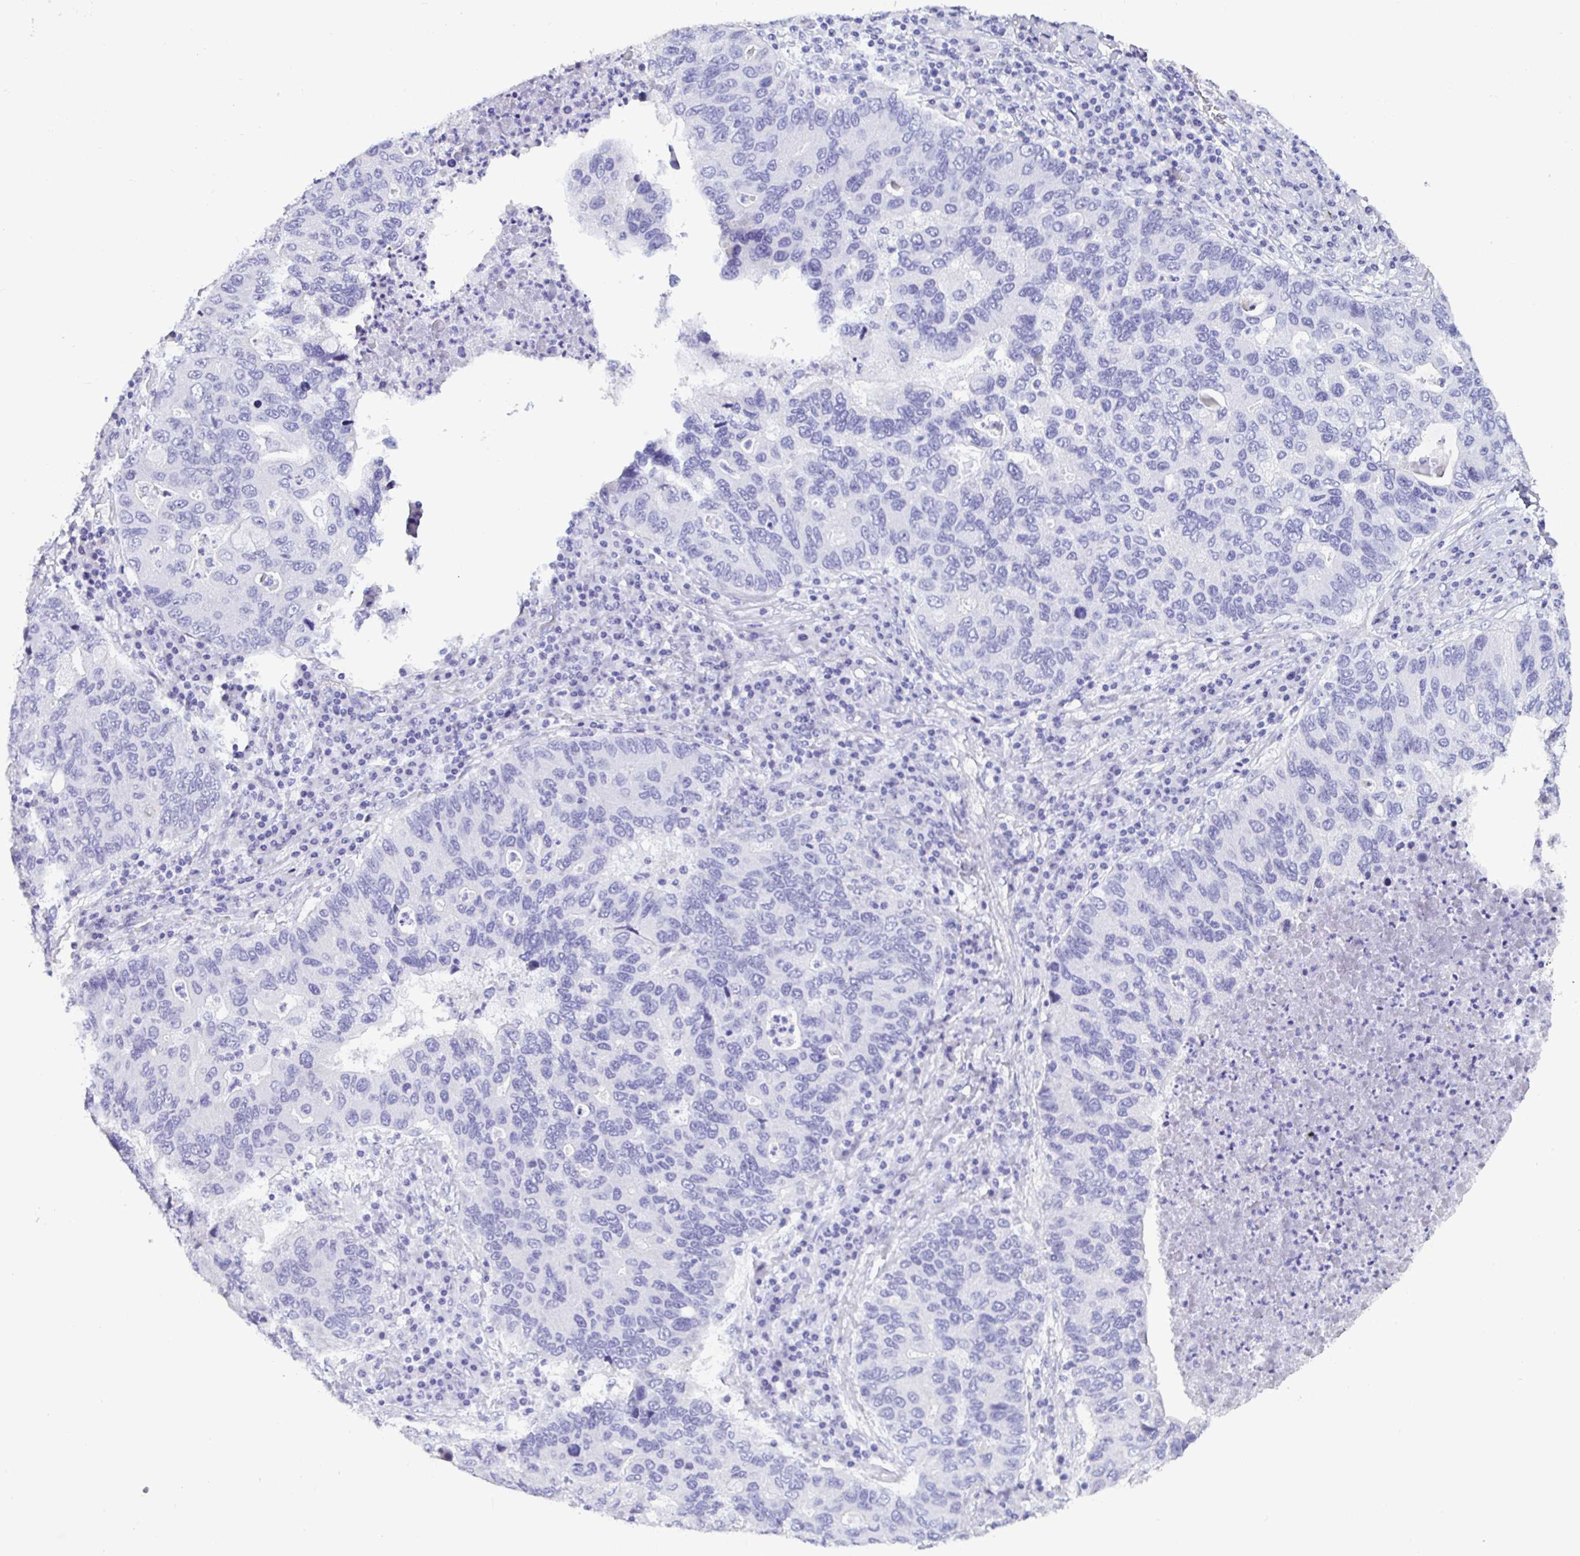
{"staining": {"intensity": "negative", "quantity": "none", "location": "none"}, "tissue": "lung cancer", "cell_type": "Tumor cells", "image_type": "cancer", "snomed": [{"axis": "morphology", "description": "Adenocarcinoma, NOS"}, {"axis": "morphology", "description": "Adenocarcinoma, metastatic, NOS"}, {"axis": "topography", "description": "Lymph node"}, {"axis": "topography", "description": "Lung"}], "caption": "Lung adenocarcinoma stained for a protein using immunohistochemistry (IHC) displays no expression tumor cells.", "gene": "NUP188", "patient": {"sex": "female", "age": 54}}